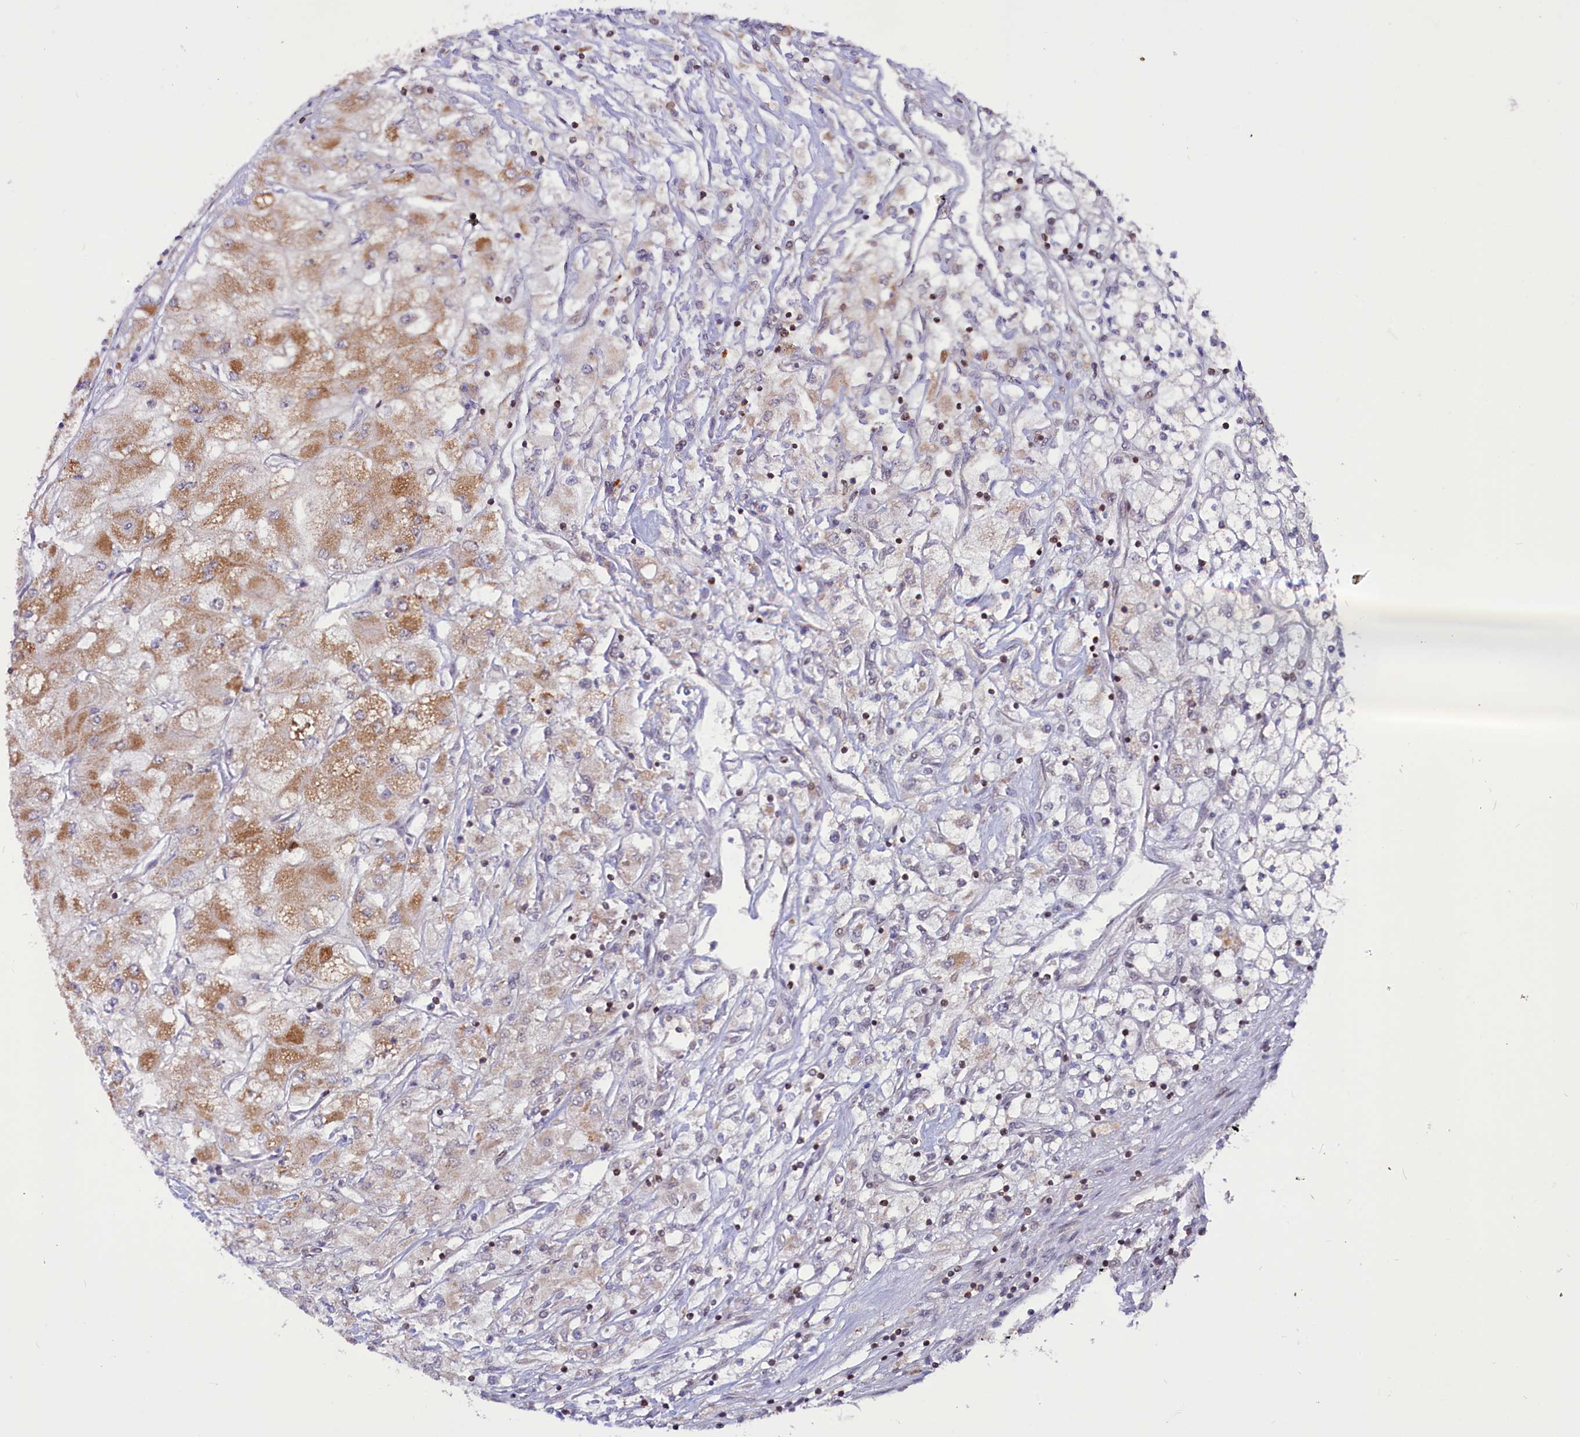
{"staining": {"intensity": "moderate", "quantity": "<25%", "location": "cytoplasmic/membranous"}, "tissue": "renal cancer", "cell_type": "Tumor cells", "image_type": "cancer", "snomed": [{"axis": "morphology", "description": "Adenocarcinoma, NOS"}, {"axis": "topography", "description": "Kidney"}], "caption": "Adenocarcinoma (renal) stained for a protein (brown) displays moderate cytoplasmic/membranous positive positivity in about <25% of tumor cells.", "gene": "PHC3", "patient": {"sex": "male", "age": 80}}